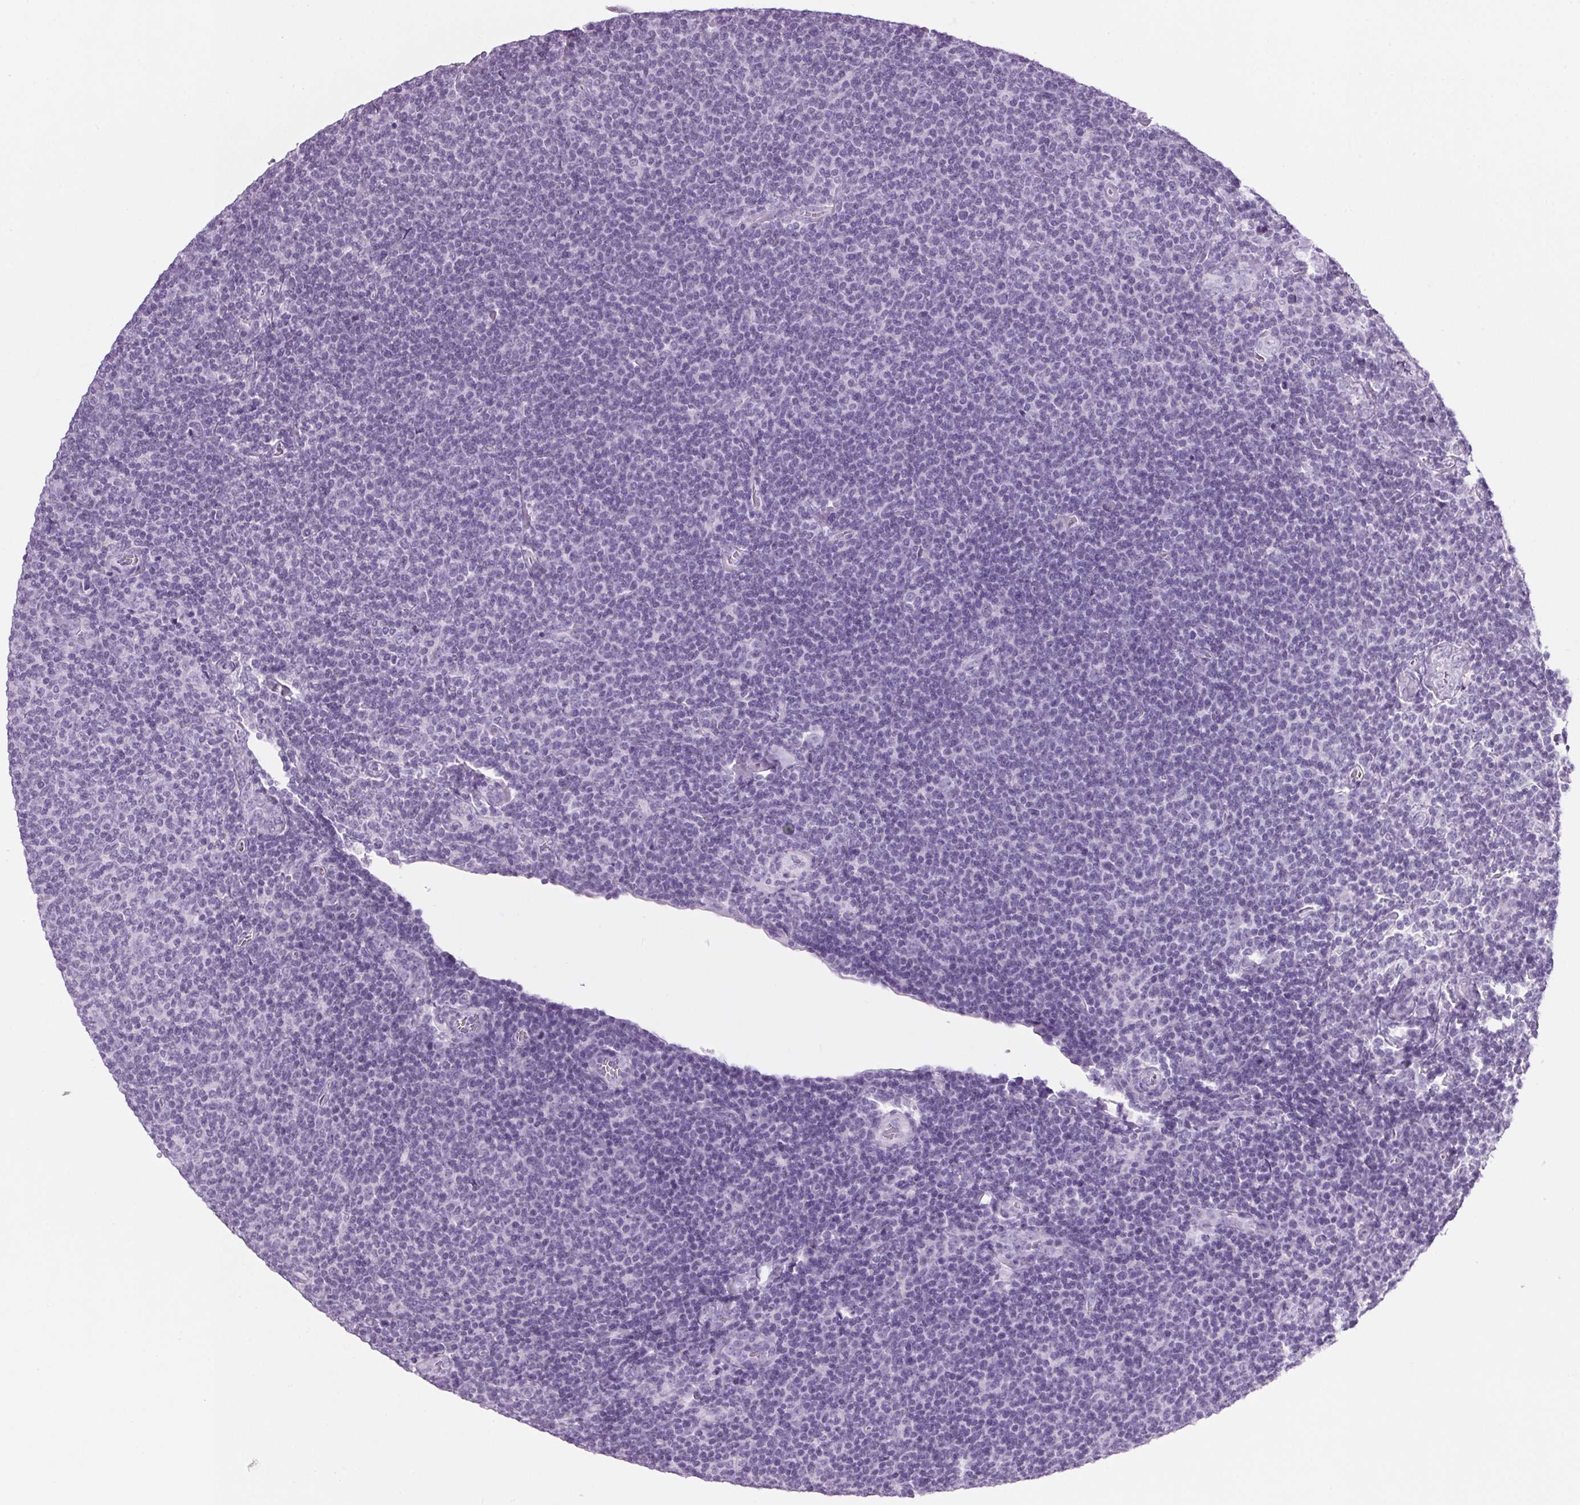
{"staining": {"intensity": "negative", "quantity": "none", "location": "none"}, "tissue": "lymphoma", "cell_type": "Tumor cells", "image_type": "cancer", "snomed": [{"axis": "morphology", "description": "Malignant lymphoma, non-Hodgkin's type, Low grade"}, {"axis": "topography", "description": "Lymph node"}], "caption": "The micrograph exhibits no significant positivity in tumor cells of lymphoma. (DAB (3,3'-diaminobenzidine) immunohistochemistry visualized using brightfield microscopy, high magnification).", "gene": "PPP1R1A", "patient": {"sex": "male", "age": 52}}